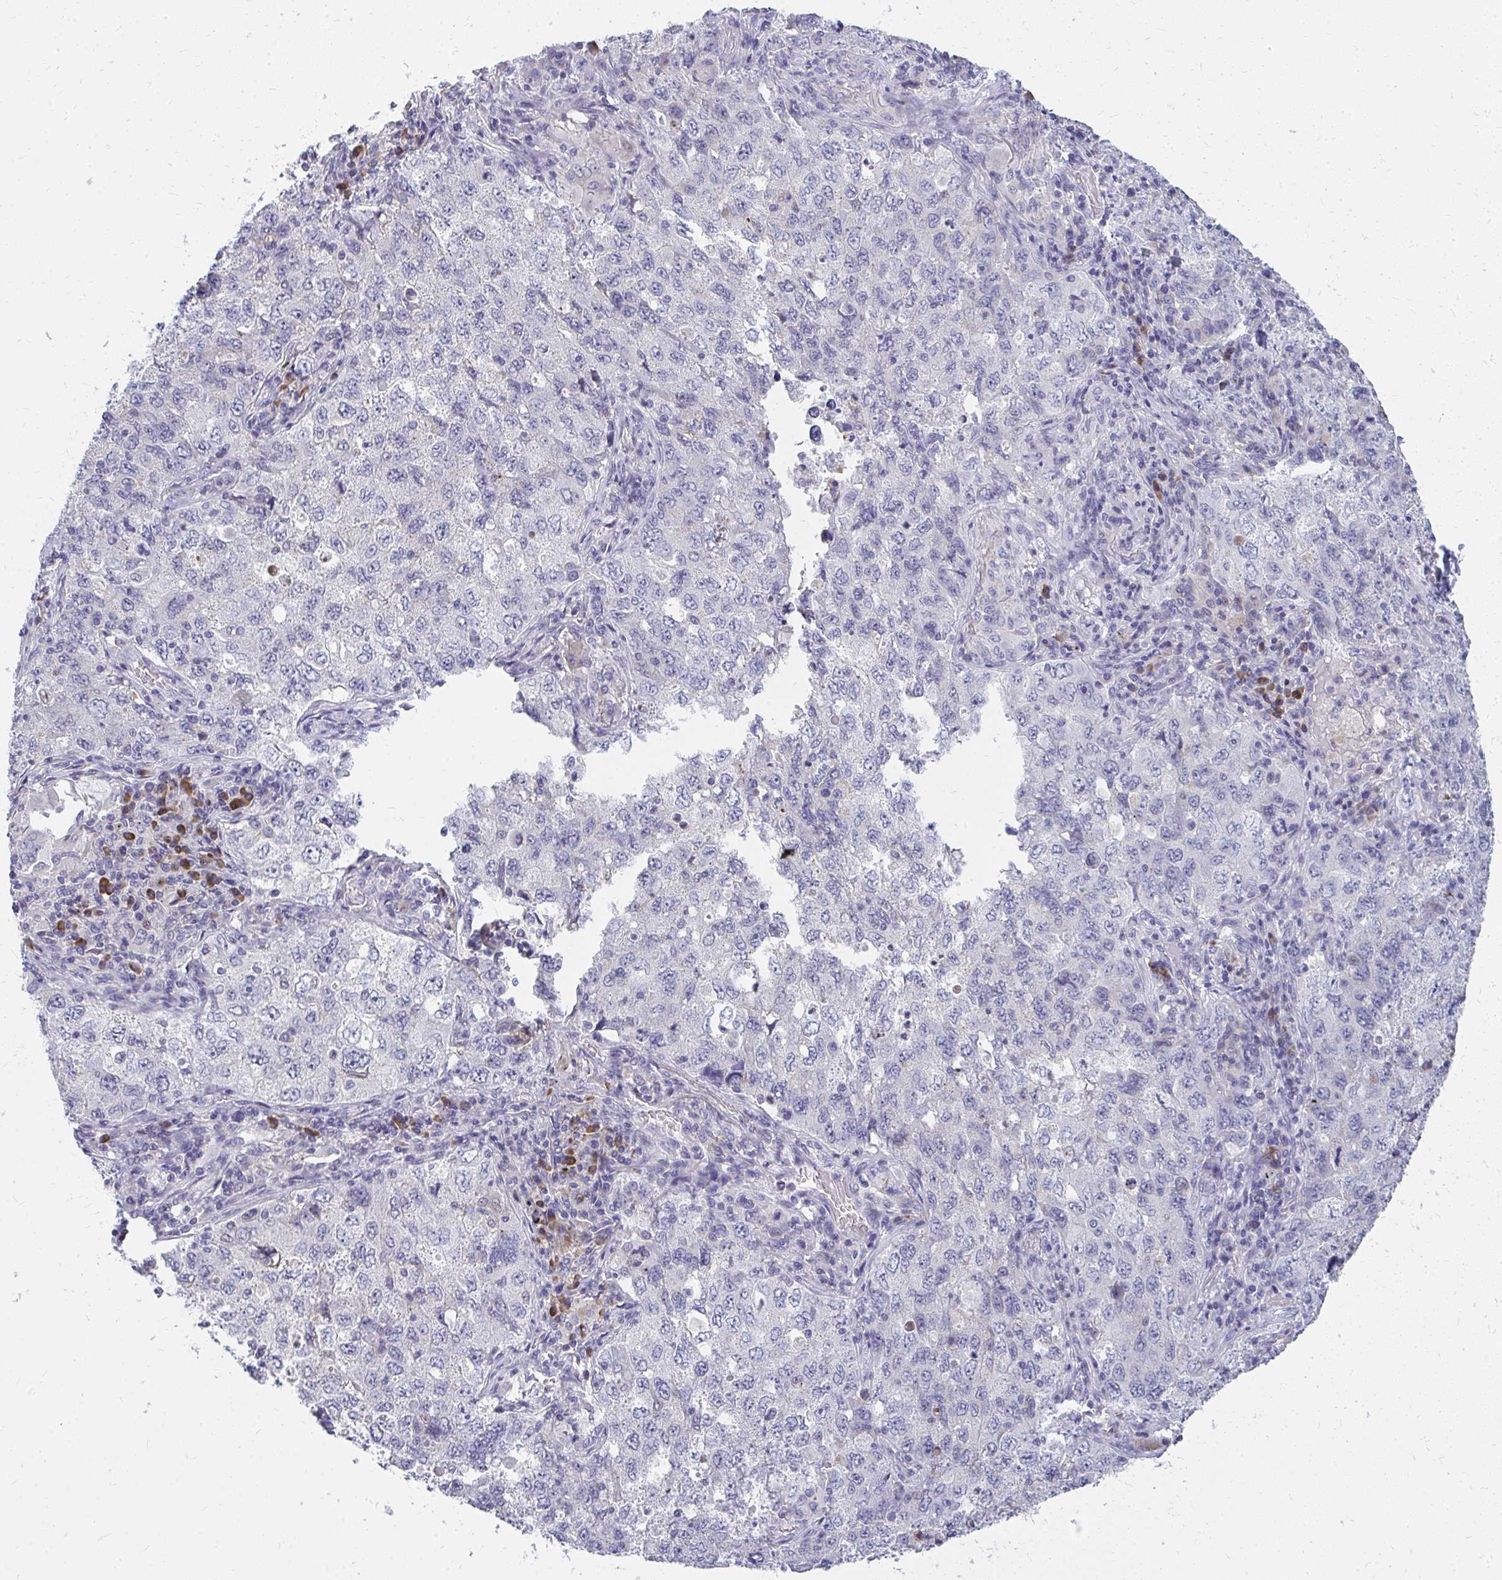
{"staining": {"intensity": "negative", "quantity": "none", "location": "none"}, "tissue": "lung cancer", "cell_type": "Tumor cells", "image_type": "cancer", "snomed": [{"axis": "morphology", "description": "Adenocarcinoma, NOS"}, {"axis": "topography", "description": "Lung"}], "caption": "An immunohistochemistry (IHC) histopathology image of lung cancer is shown. There is no staining in tumor cells of lung cancer. (Stains: DAB IHC with hematoxylin counter stain, Microscopy: brightfield microscopy at high magnification).", "gene": "FAM9A", "patient": {"sex": "female", "age": 57}}